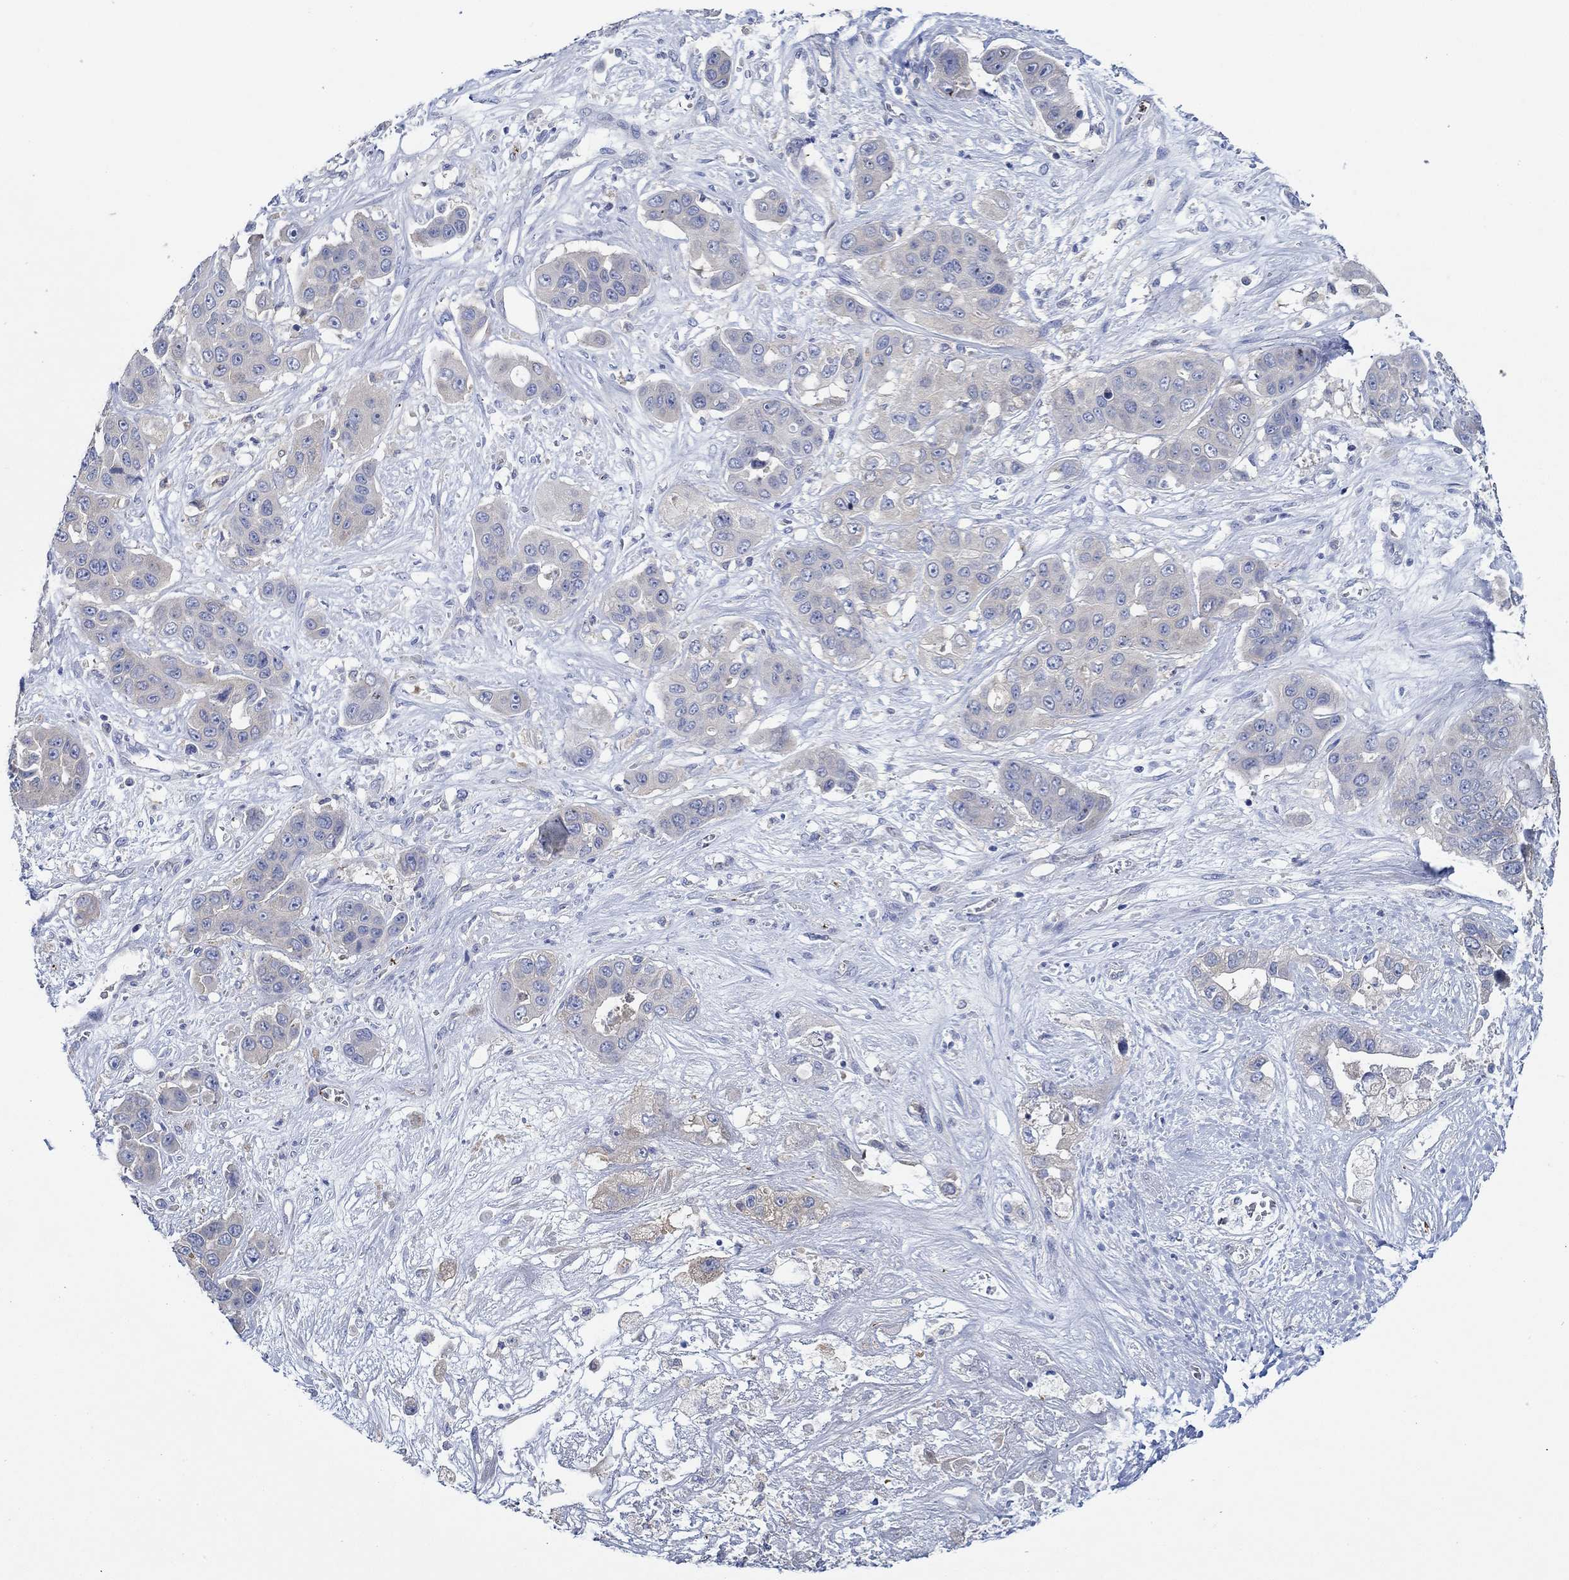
{"staining": {"intensity": "negative", "quantity": "none", "location": "none"}, "tissue": "liver cancer", "cell_type": "Tumor cells", "image_type": "cancer", "snomed": [{"axis": "morphology", "description": "Cholangiocarcinoma"}, {"axis": "topography", "description": "Liver"}], "caption": "Tumor cells are negative for brown protein staining in cholangiocarcinoma (liver). The staining is performed using DAB brown chromogen with nuclei counter-stained in using hematoxylin.", "gene": "SLC27A3", "patient": {"sex": "female", "age": 52}}